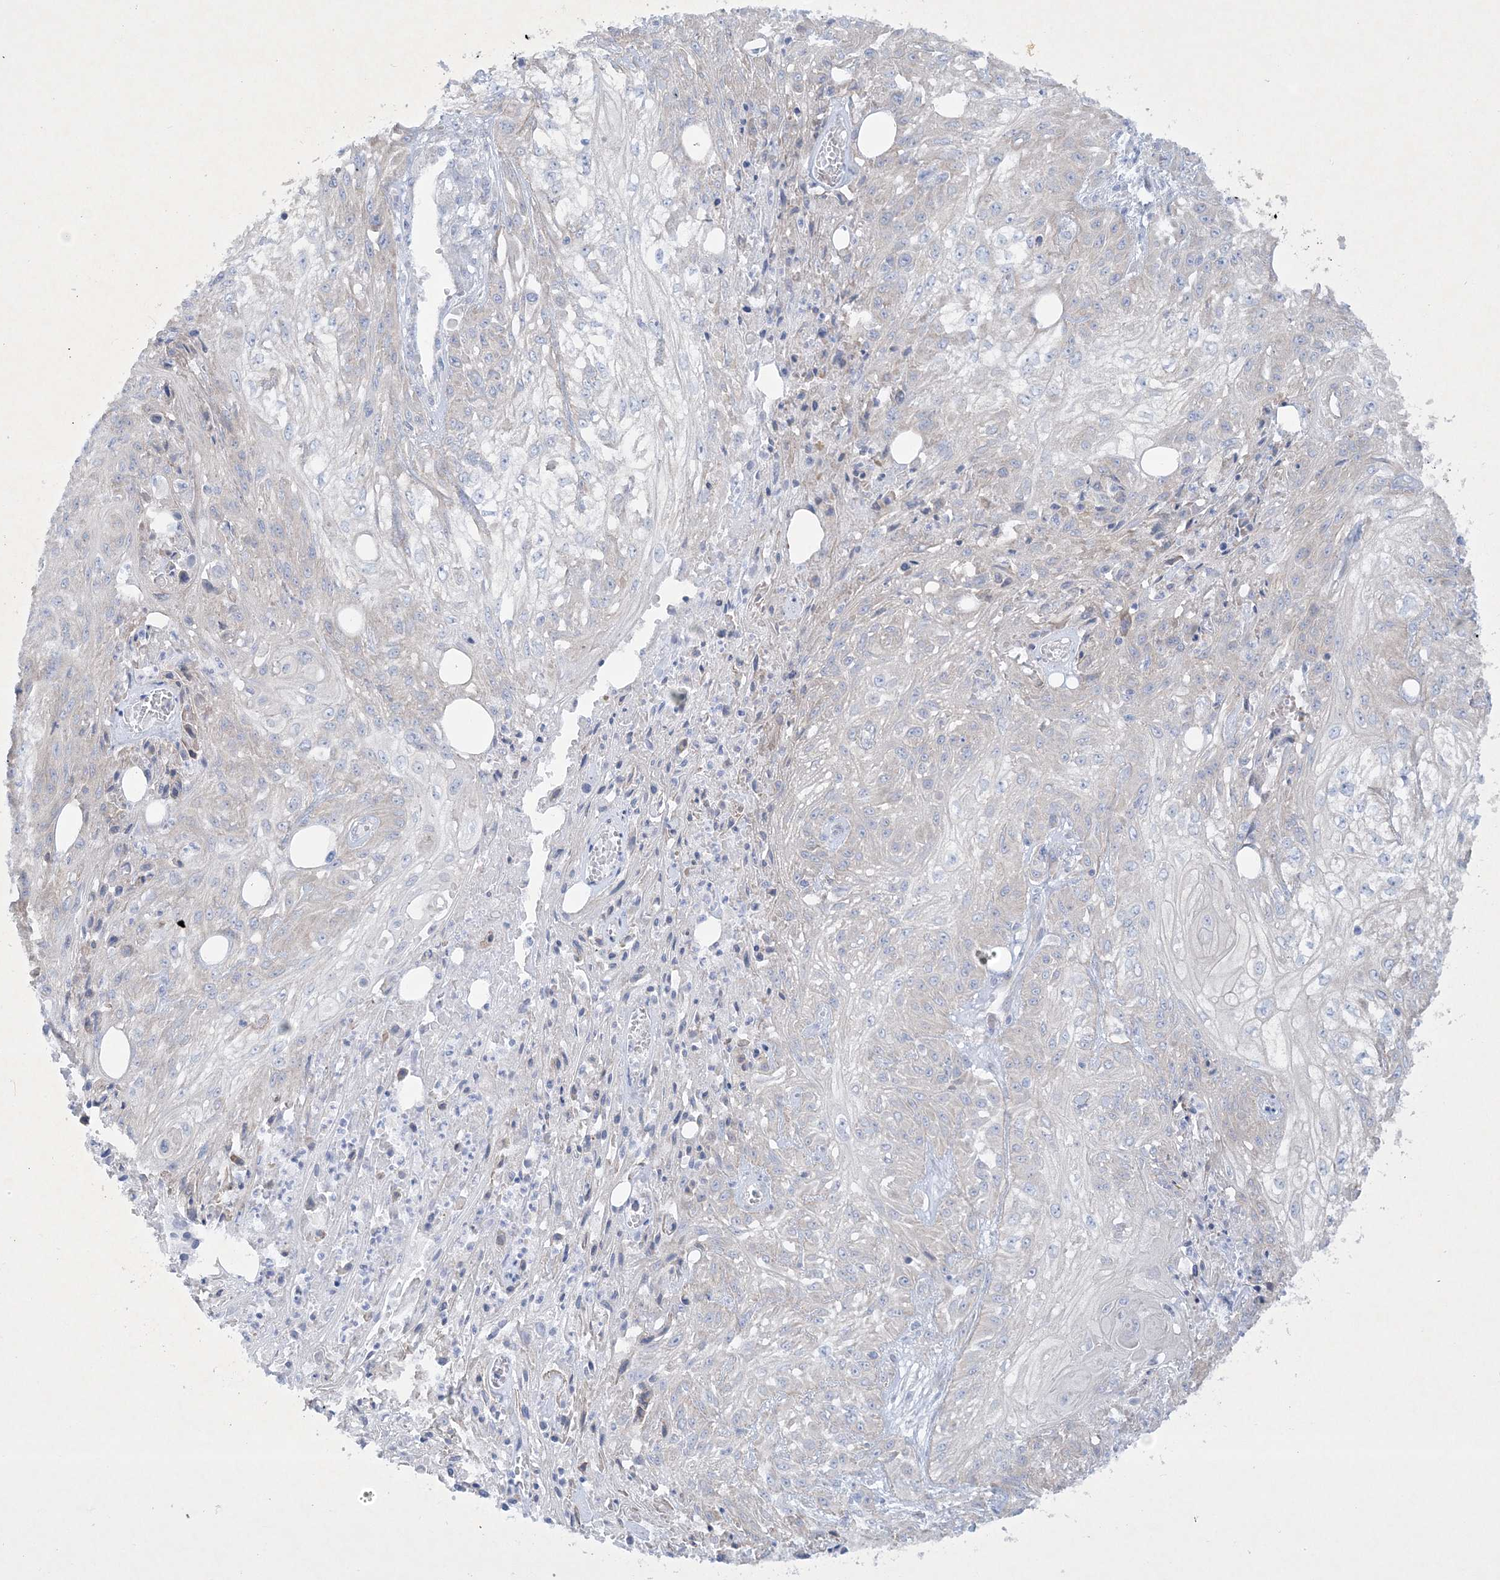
{"staining": {"intensity": "negative", "quantity": "none", "location": "none"}, "tissue": "skin cancer", "cell_type": "Tumor cells", "image_type": "cancer", "snomed": [{"axis": "morphology", "description": "Squamous cell carcinoma, NOS"}, {"axis": "morphology", "description": "Squamous cell carcinoma, metastatic, NOS"}, {"axis": "topography", "description": "Skin"}, {"axis": "topography", "description": "Lymph node"}], "caption": "Tumor cells are negative for protein expression in human skin cancer.", "gene": "FARSB", "patient": {"sex": "male", "age": 75}}